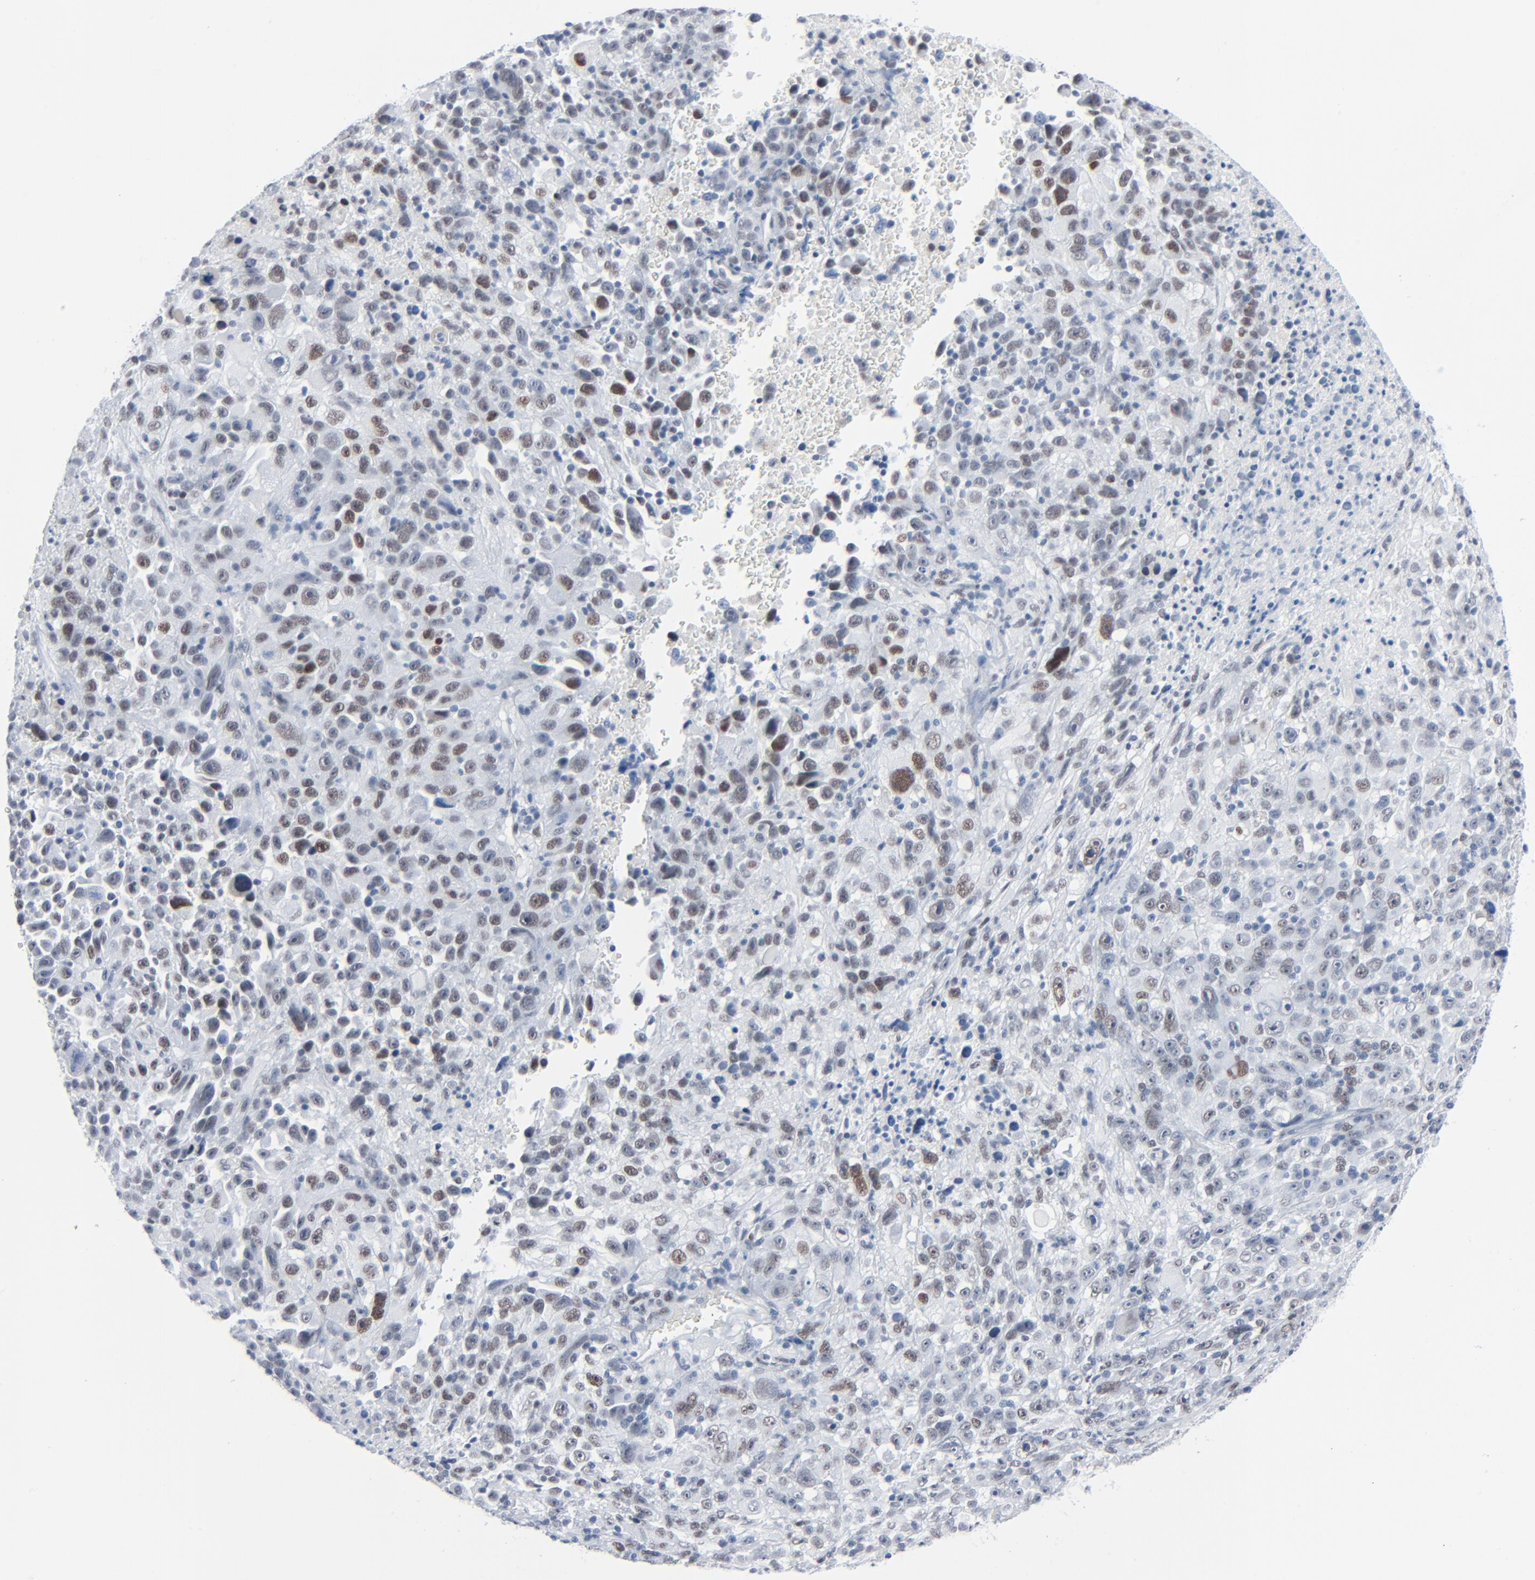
{"staining": {"intensity": "weak", "quantity": "25%-75%", "location": "nuclear"}, "tissue": "melanoma", "cell_type": "Tumor cells", "image_type": "cancer", "snomed": [{"axis": "morphology", "description": "Malignant melanoma, Metastatic site"}, {"axis": "topography", "description": "Cerebral cortex"}], "caption": "A brown stain highlights weak nuclear expression of a protein in malignant melanoma (metastatic site) tumor cells. The staining is performed using DAB (3,3'-diaminobenzidine) brown chromogen to label protein expression. The nuclei are counter-stained blue using hematoxylin.", "gene": "SIRT1", "patient": {"sex": "female", "age": 52}}